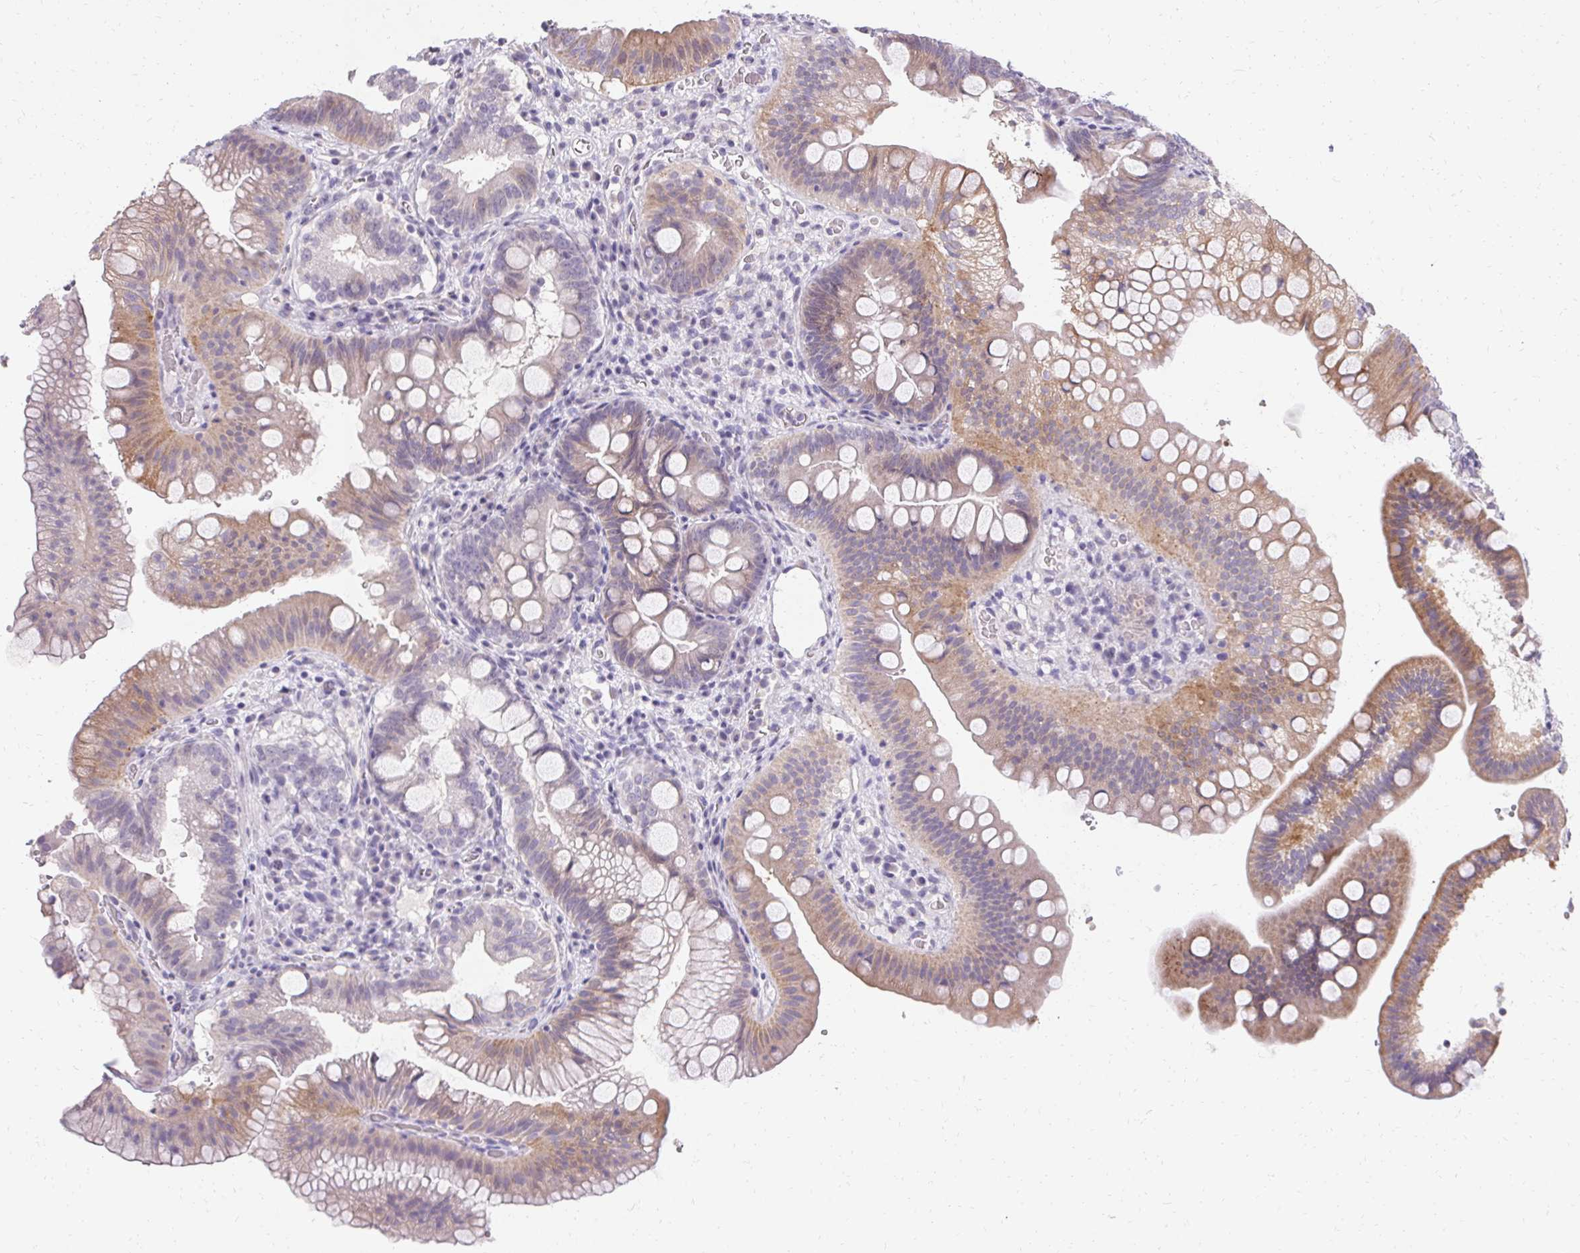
{"staining": {"intensity": "moderate", "quantity": "<25%", "location": "cytoplasmic/membranous"}, "tissue": "duodenum", "cell_type": "Glandular cells", "image_type": "normal", "snomed": [{"axis": "morphology", "description": "Normal tissue, NOS"}, {"axis": "topography", "description": "Duodenum"}], "caption": "High-power microscopy captured an immunohistochemistry (IHC) micrograph of benign duodenum, revealing moderate cytoplasmic/membranous expression in approximately <25% of glandular cells.", "gene": "HSD17B3", "patient": {"sex": "male", "age": 59}}